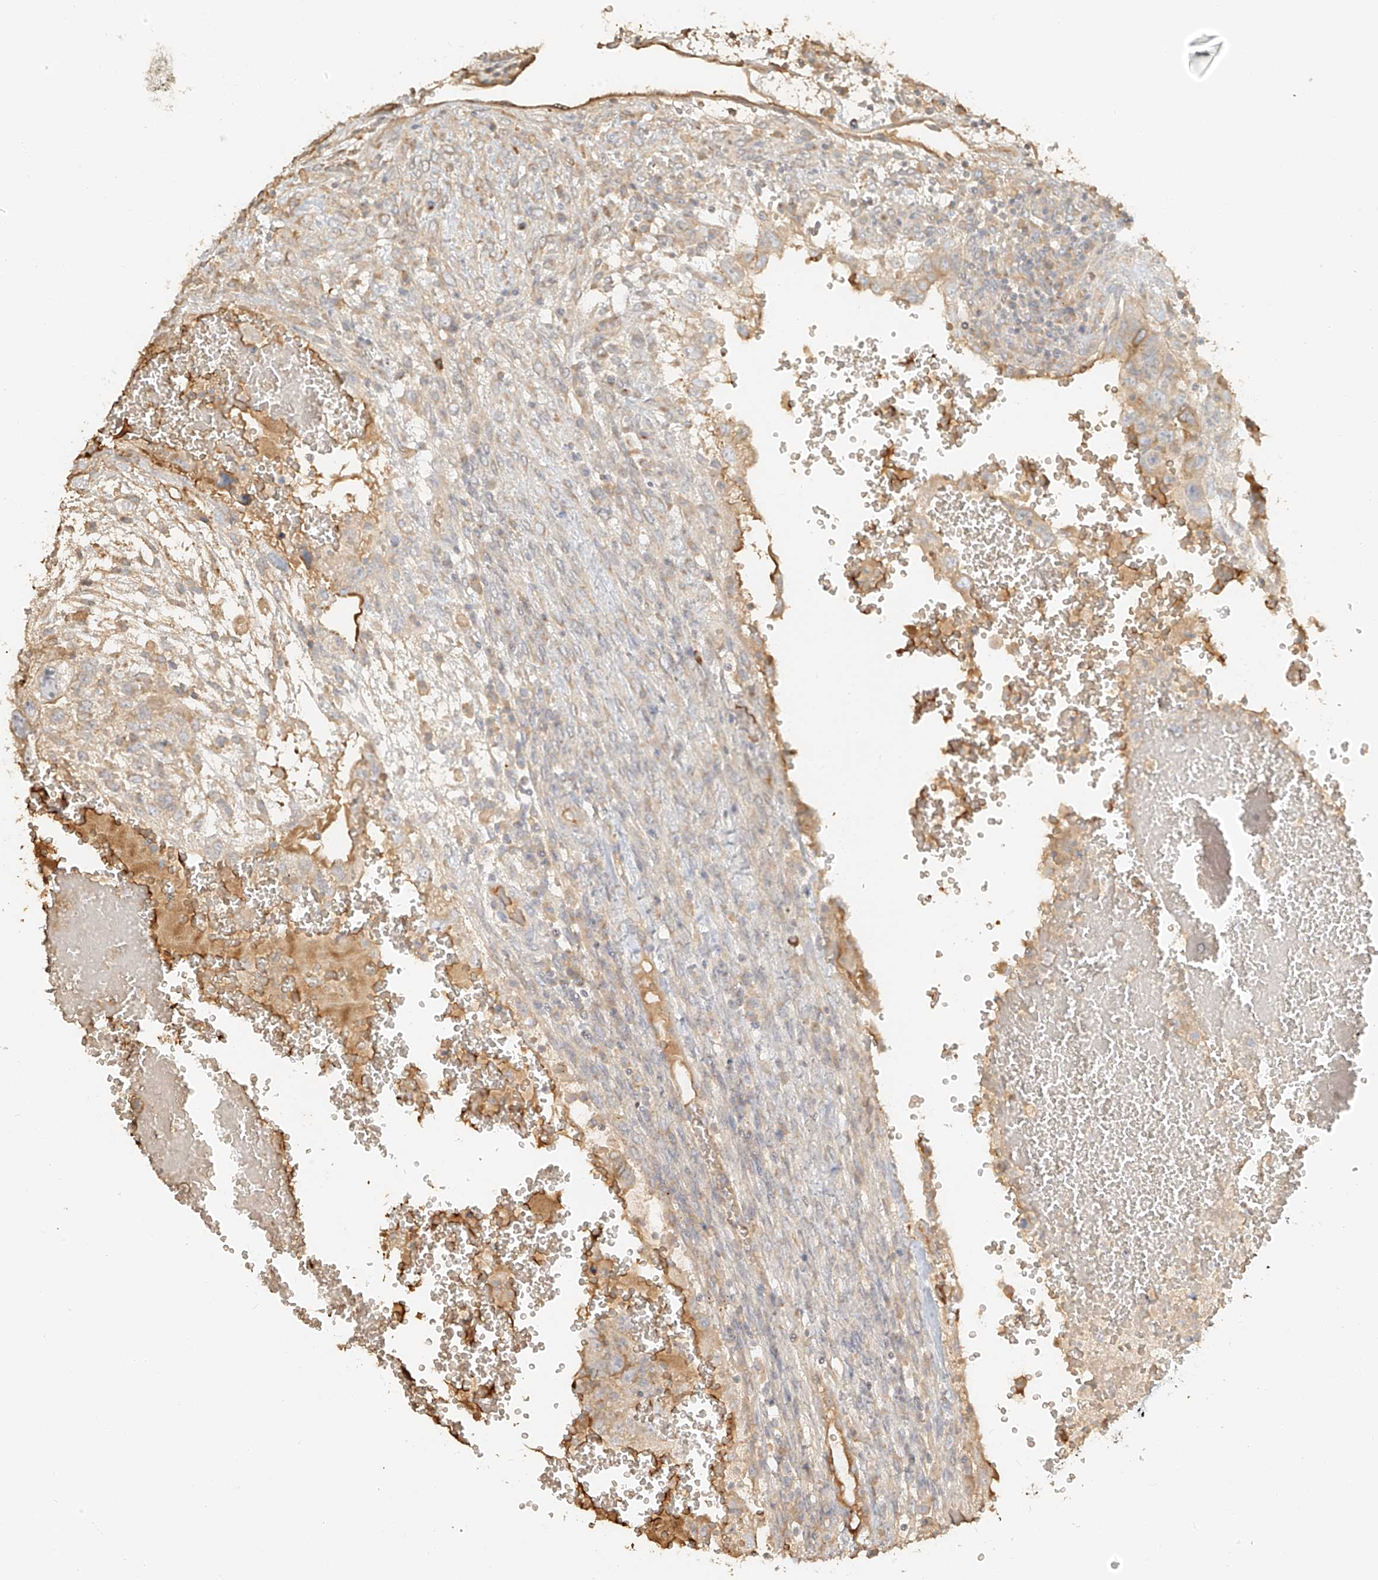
{"staining": {"intensity": "weak", "quantity": "<25%", "location": "cytoplasmic/membranous"}, "tissue": "testis cancer", "cell_type": "Tumor cells", "image_type": "cancer", "snomed": [{"axis": "morphology", "description": "Carcinoma, Embryonal, NOS"}, {"axis": "topography", "description": "Testis"}], "caption": "Immunohistochemistry (IHC) photomicrograph of human testis cancer (embryonal carcinoma) stained for a protein (brown), which exhibits no positivity in tumor cells.", "gene": "UPK1B", "patient": {"sex": "male", "age": 36}}